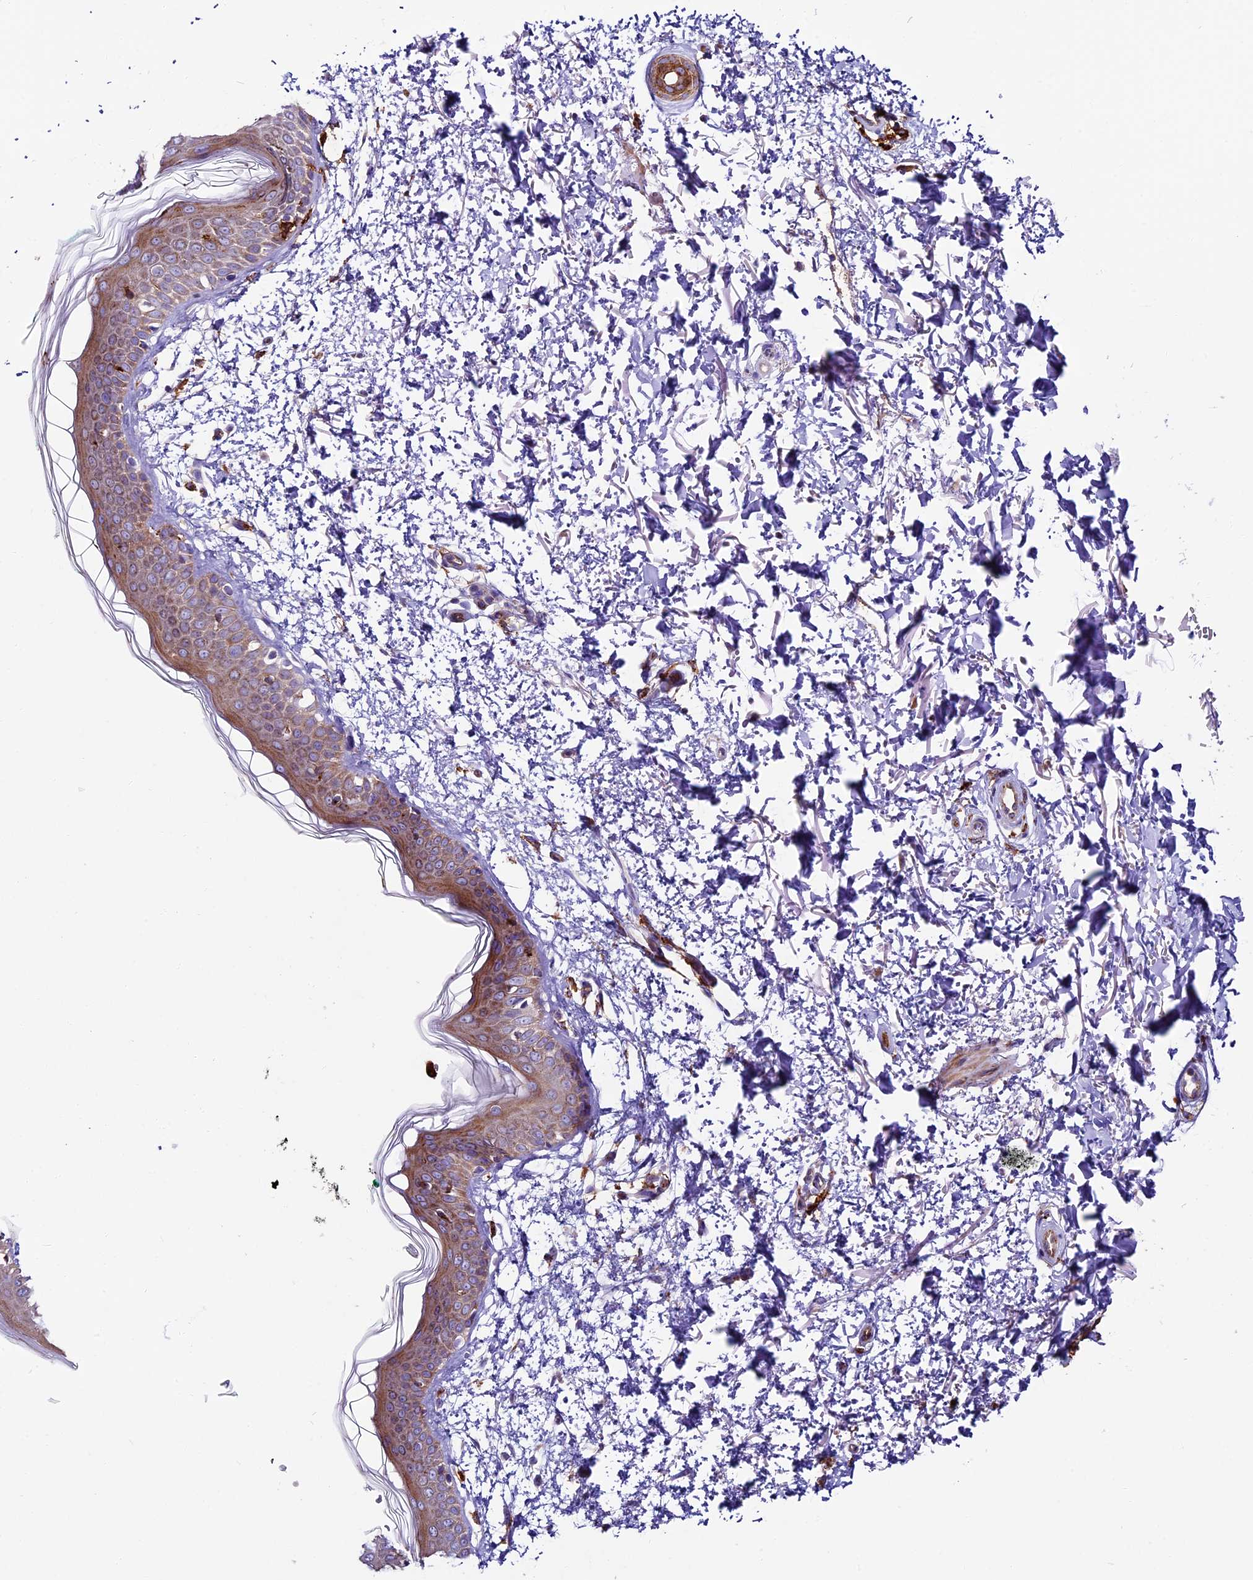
{"staining": {"intensity": "negative", "quantity": "none", "location": "none"}, "tissue": "skin", "cell_type": "Fibroblasts", "image_type": "normal", "snomed": [{"axis": "morphology", "description": "Normal tissue, NOS"}, {"axis": "topography", "description": "Skin"}], "caption": "Immunohistochemistry (IHC) histopathology image of normal skin stained for a protein (brown), which exhibits no expression in fibroblasts.", "gene": "IL20RA", "patient": {"sex": "male", "age": 66}}